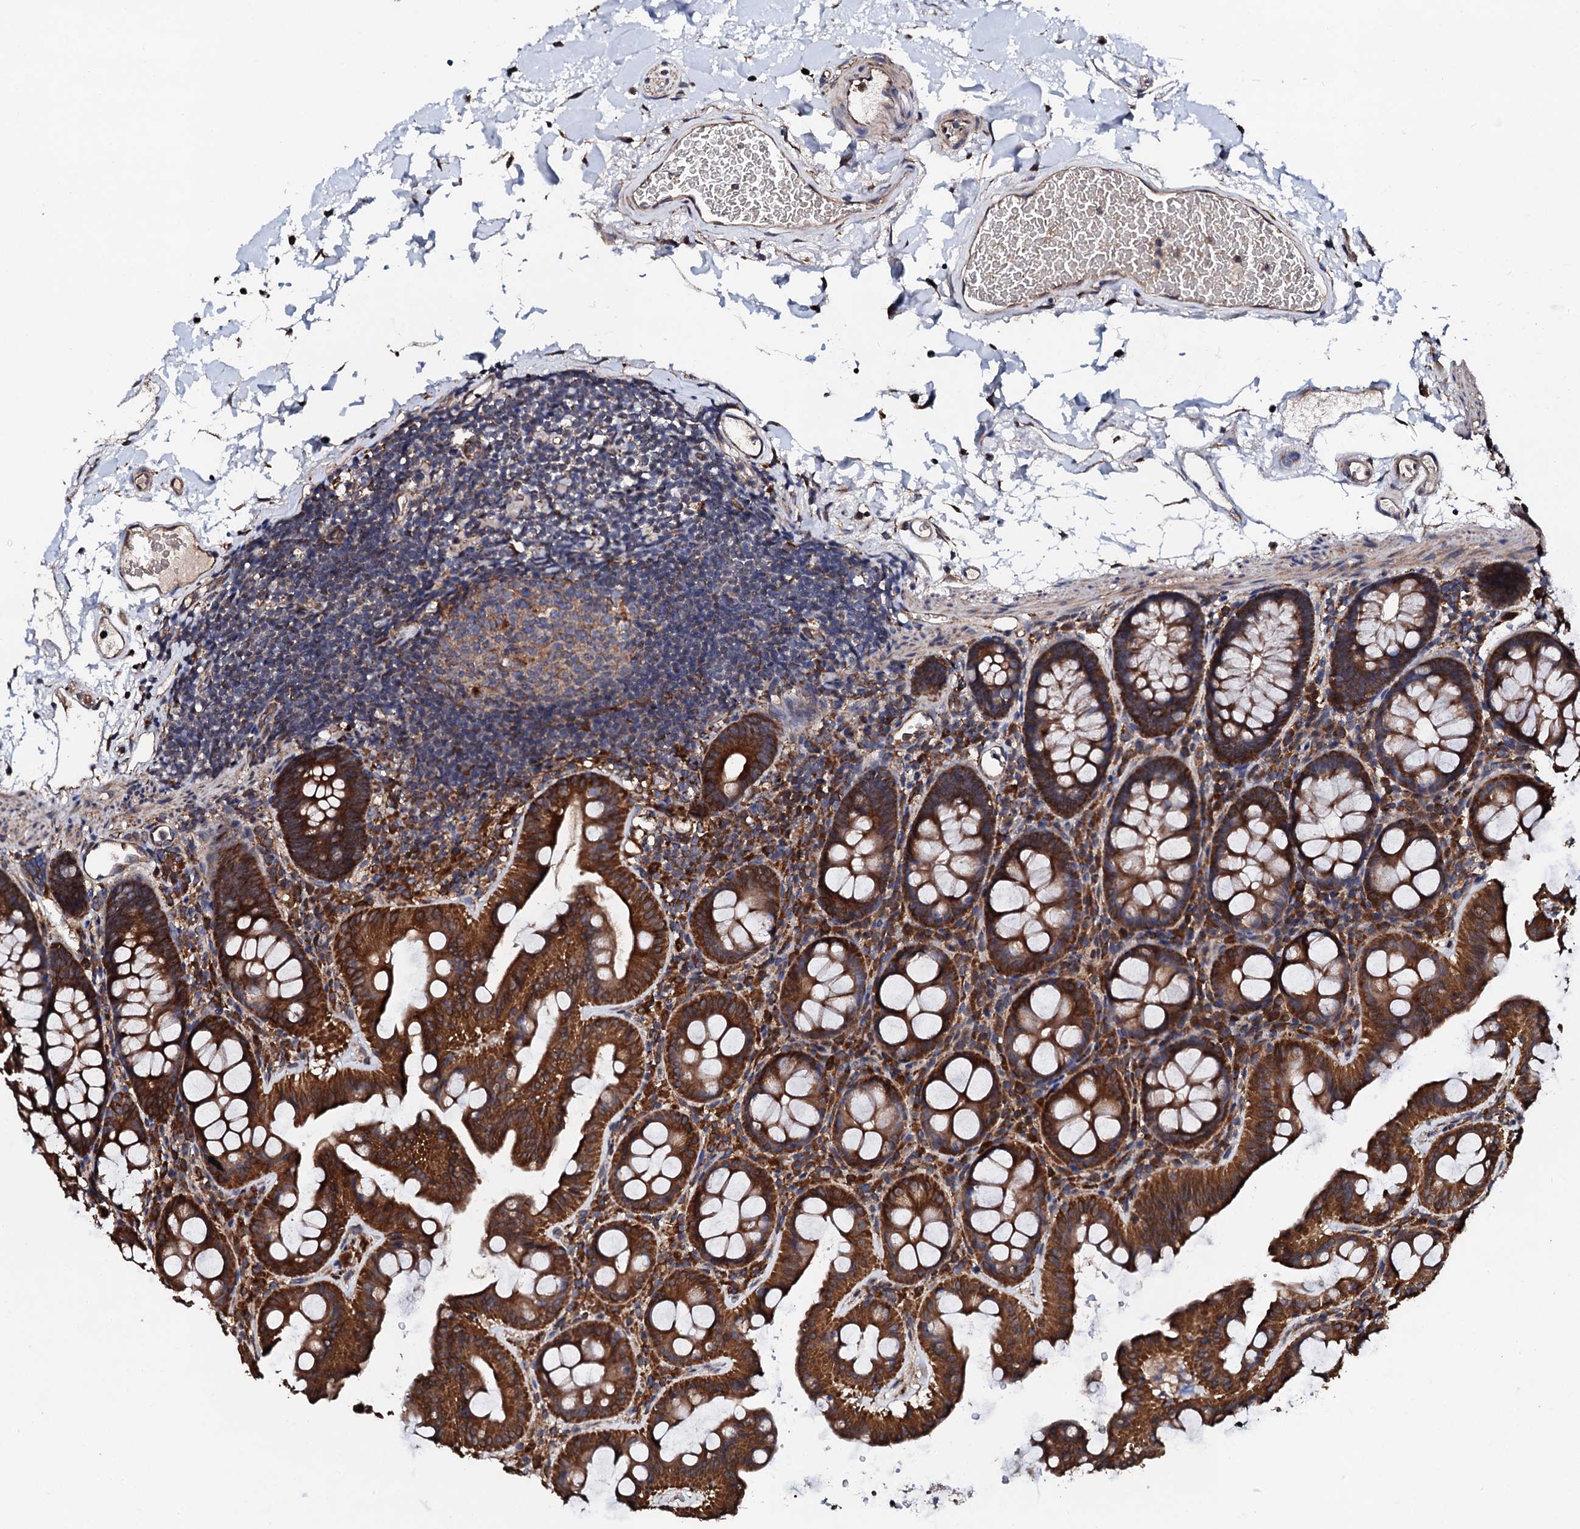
{"staining": {"intensity": "moderate", "quantity": ">75%", "location": "cytoplasmic/membranous"}, "tissue": "colon", "cell_type": "Endothelial cells", "image_type": "normal", "snomed": [{"axis": "morphology", "description": "Normal tissue, NOS"}, {"axis": "topography", "description": "Colon"}], "caption": "Immunohistochemical staining of unremarkable human colon demonstrates >75% levels of moderate cytoplasmic/membranous protein positivity in about >75% of endothelial cells. Immunohistochemistry stains the protein of interest in brown and the nuclei are stained blue.", "gene": "CKAP5", "patient": {"sex": "male", "age": 75}}